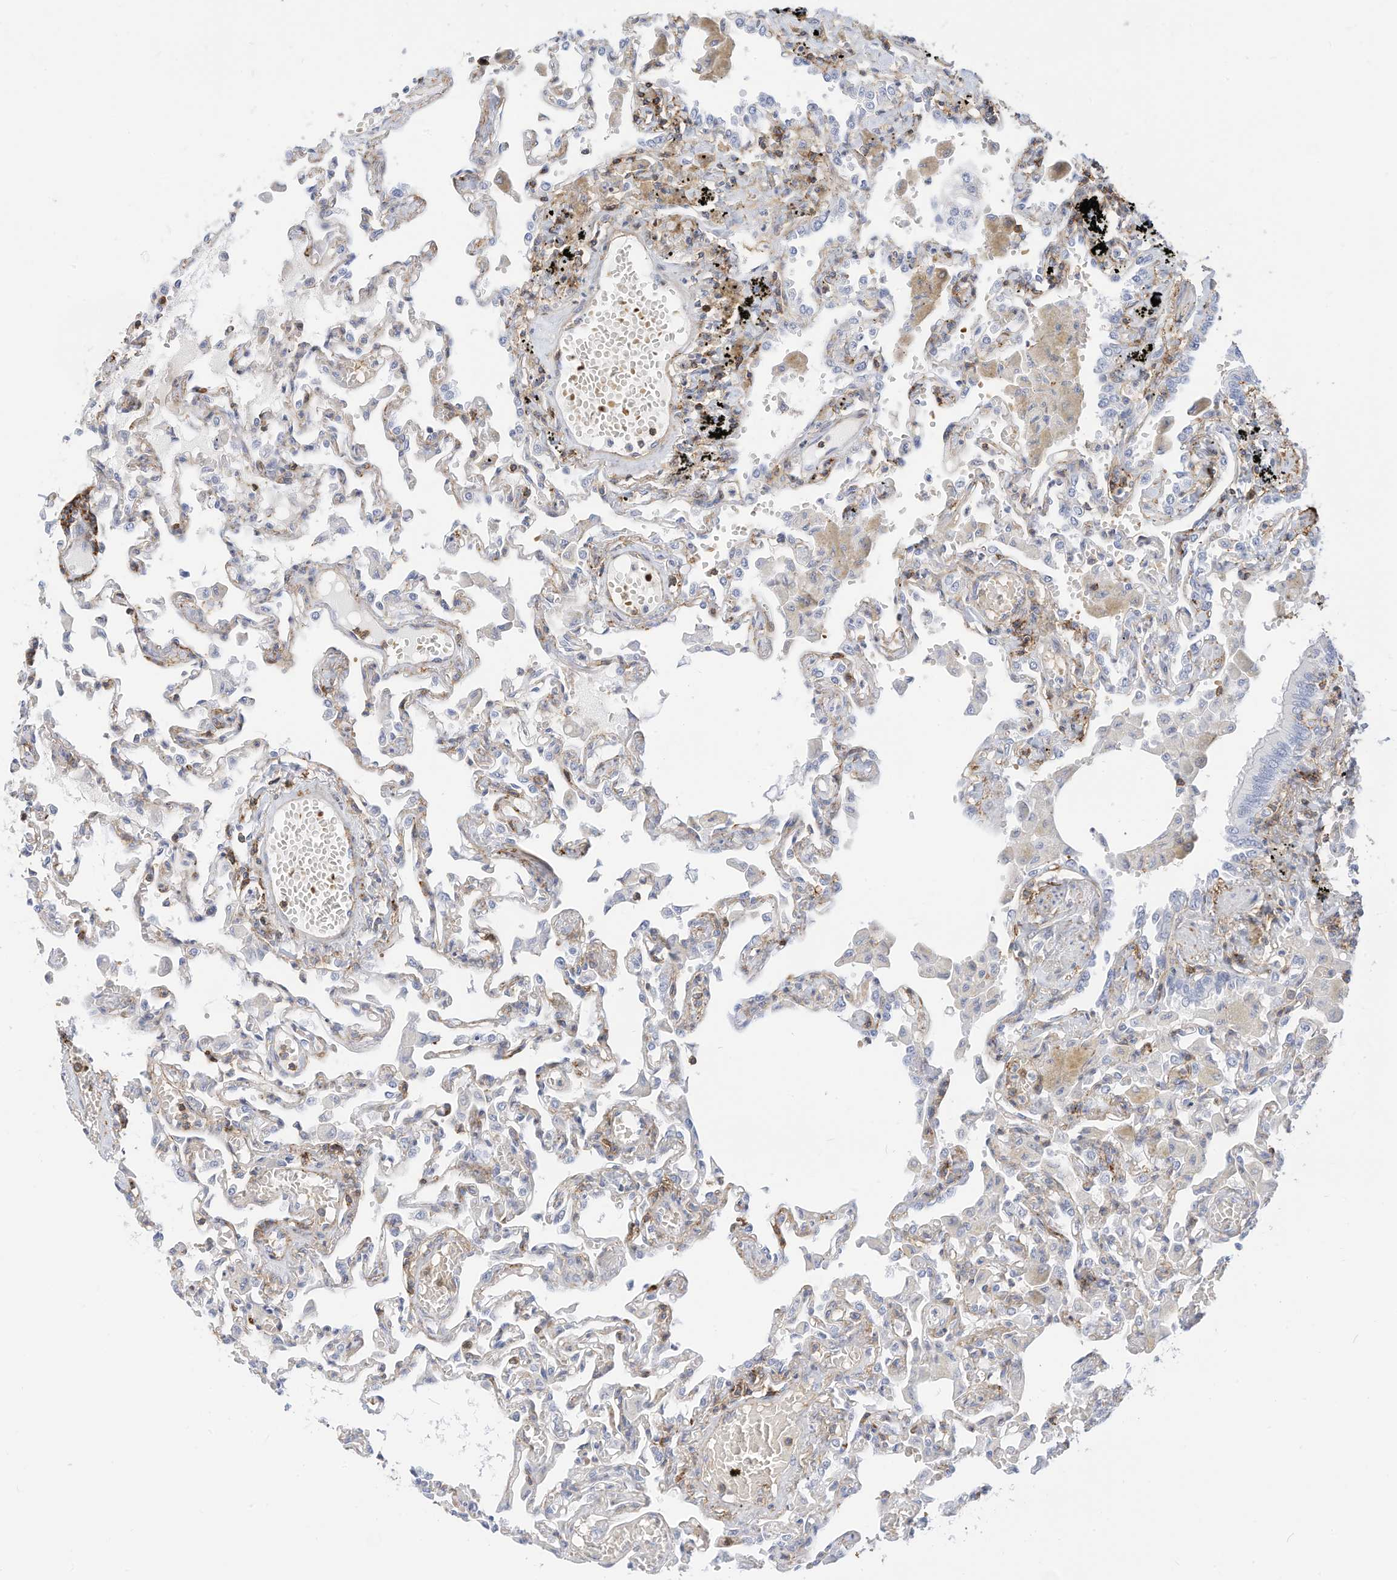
{"staining": {"intensity": "moderate", "quantity": "<25%", "location": "cytoplasmic/membranous"}, "tissue": "lung", "cell_type": "Alveolar cells", "image_type": "normal", "snomed": [{"axis": "morphology", "description": "Normal tissue, NOS"}, {"axis": "topography", "description": "Bronchus"}, {"axis": "topography", "description": "Lung"}], "caption": "The micrograph reveals staining of benign lung, revealing moderate cytoplasmic/membranous protein positivity (brown color) within alveolar cells. (brown staining indicates protein expression, while blue staining denotes nuclei).", "gene": "TXNDC9", "patient": {"sex": "female", "age": 49}}